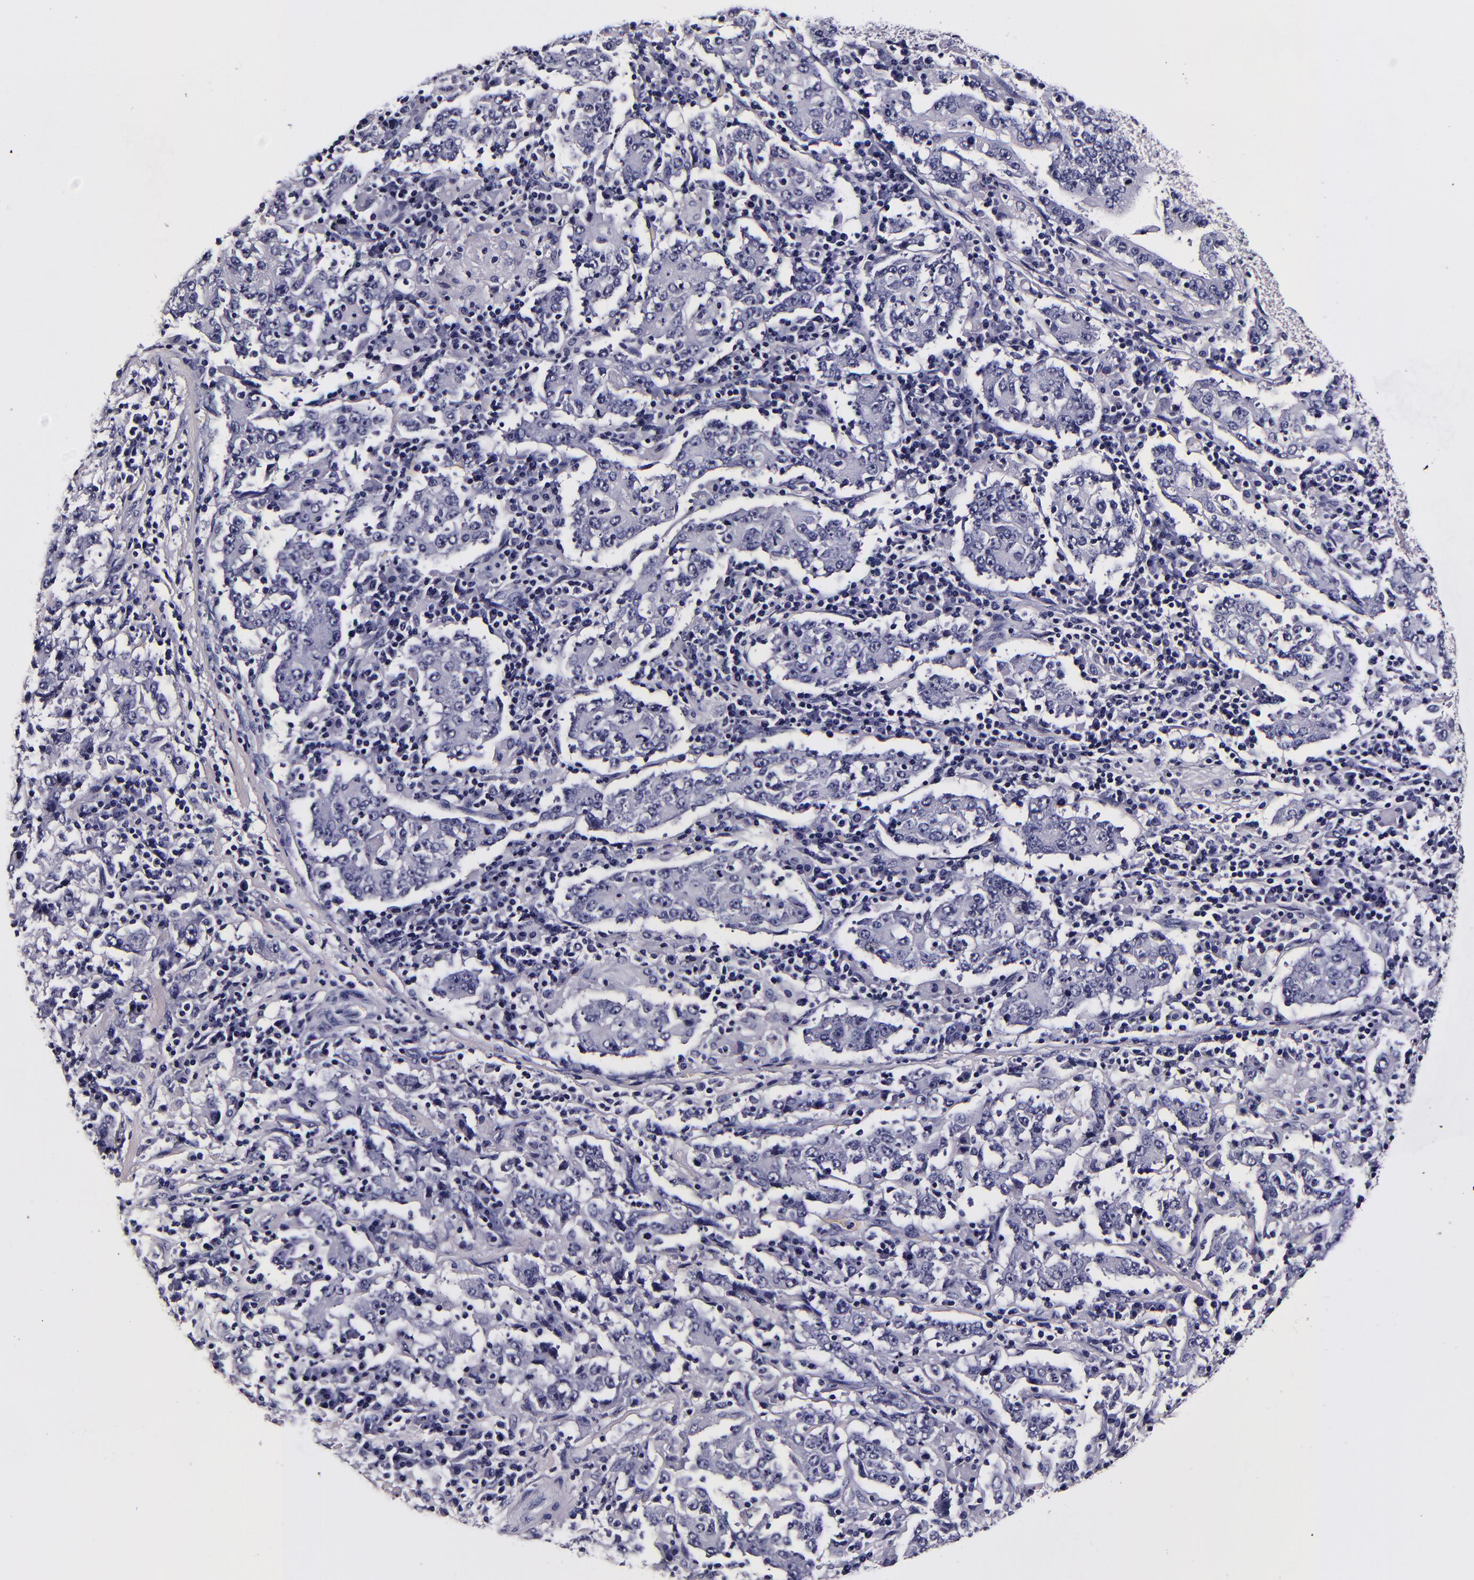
{"staining": {"intensity": "negative", "quantity": "none", "location": "none"}, "tissue": "stomach cancer", "cell_type": "Tumor cells", "image_type": "cancer", "snomed": [{"axis": "morphology", "description": "Normal tissue, NOS"}, {"axis": "morphology", "description": "Adenocarcinoma, NOS"}, {"axis": "topography", "description": "Stomach, upper"}, {"axis": "topography", "description": "Stomach"}], "caption": "Histopathology image shows no significant protein staining in tumor cells of stomach cancer. The staining is performed using DAB (3,3'-diaminobenzidine) brown chromogen with nuclei counter-stained in using hematoxylin.", "gene": "FBN1", "patient": {"sex": "male", "age": 59}}